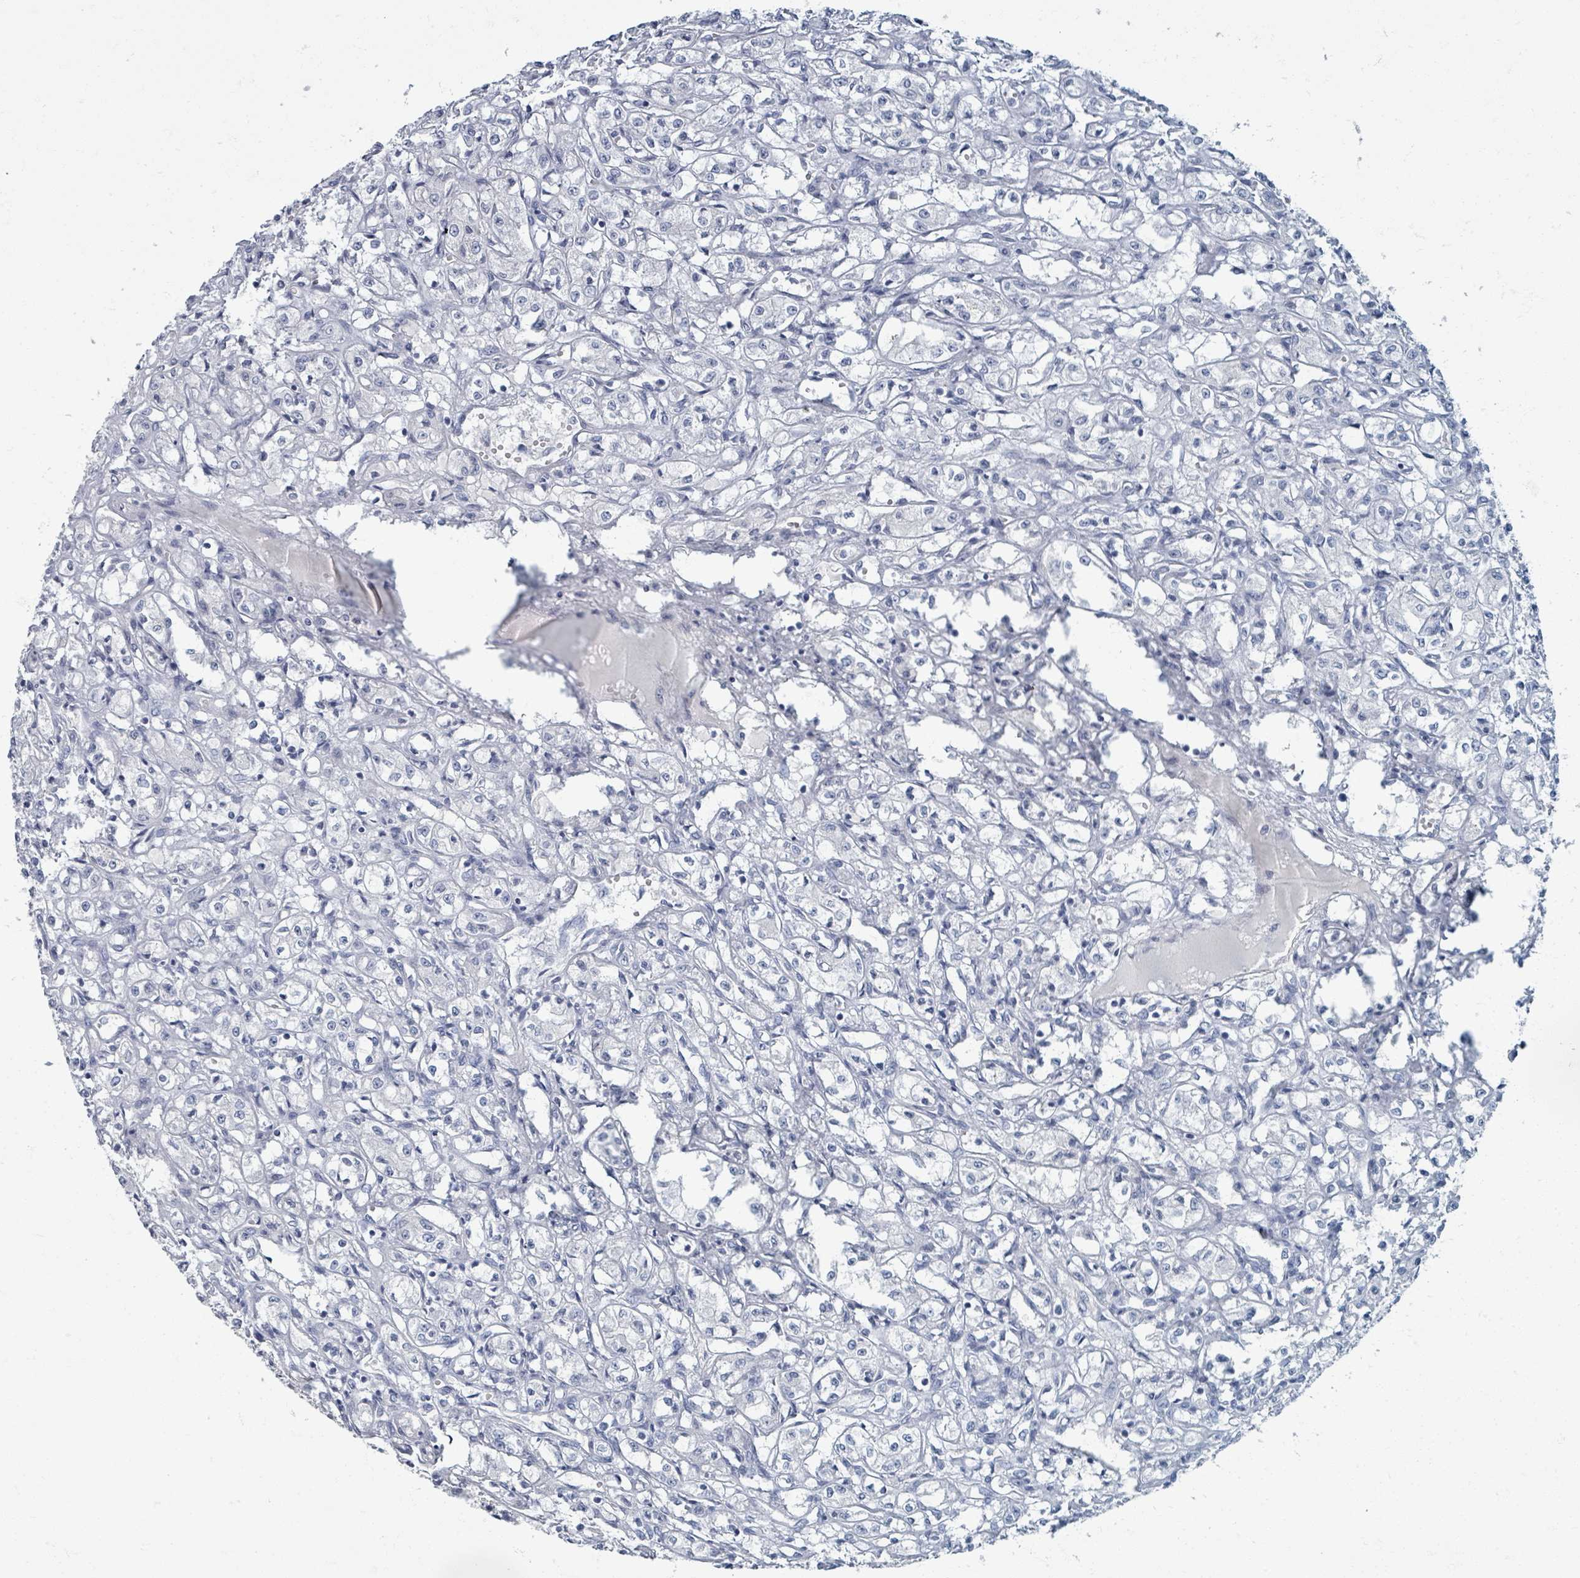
{"staining": {"intensity": "negative", "quantity": "none", "location": "none"}, "tissue": "renal cancer", "cell_type": "Tumor cells", "image_type": "cancer", "snomed": [{"axis": "morphology", "description": "Adenocarcinoma, NOS"}, {"axis": "topography", "description": "Kidney"}], "caption": "Renal cancer was stained to show a protein in brown. There is no significant positivity in tumor cells.", "gene": "TAS2R1", "patient": {"sex": "male", "age": 56}}